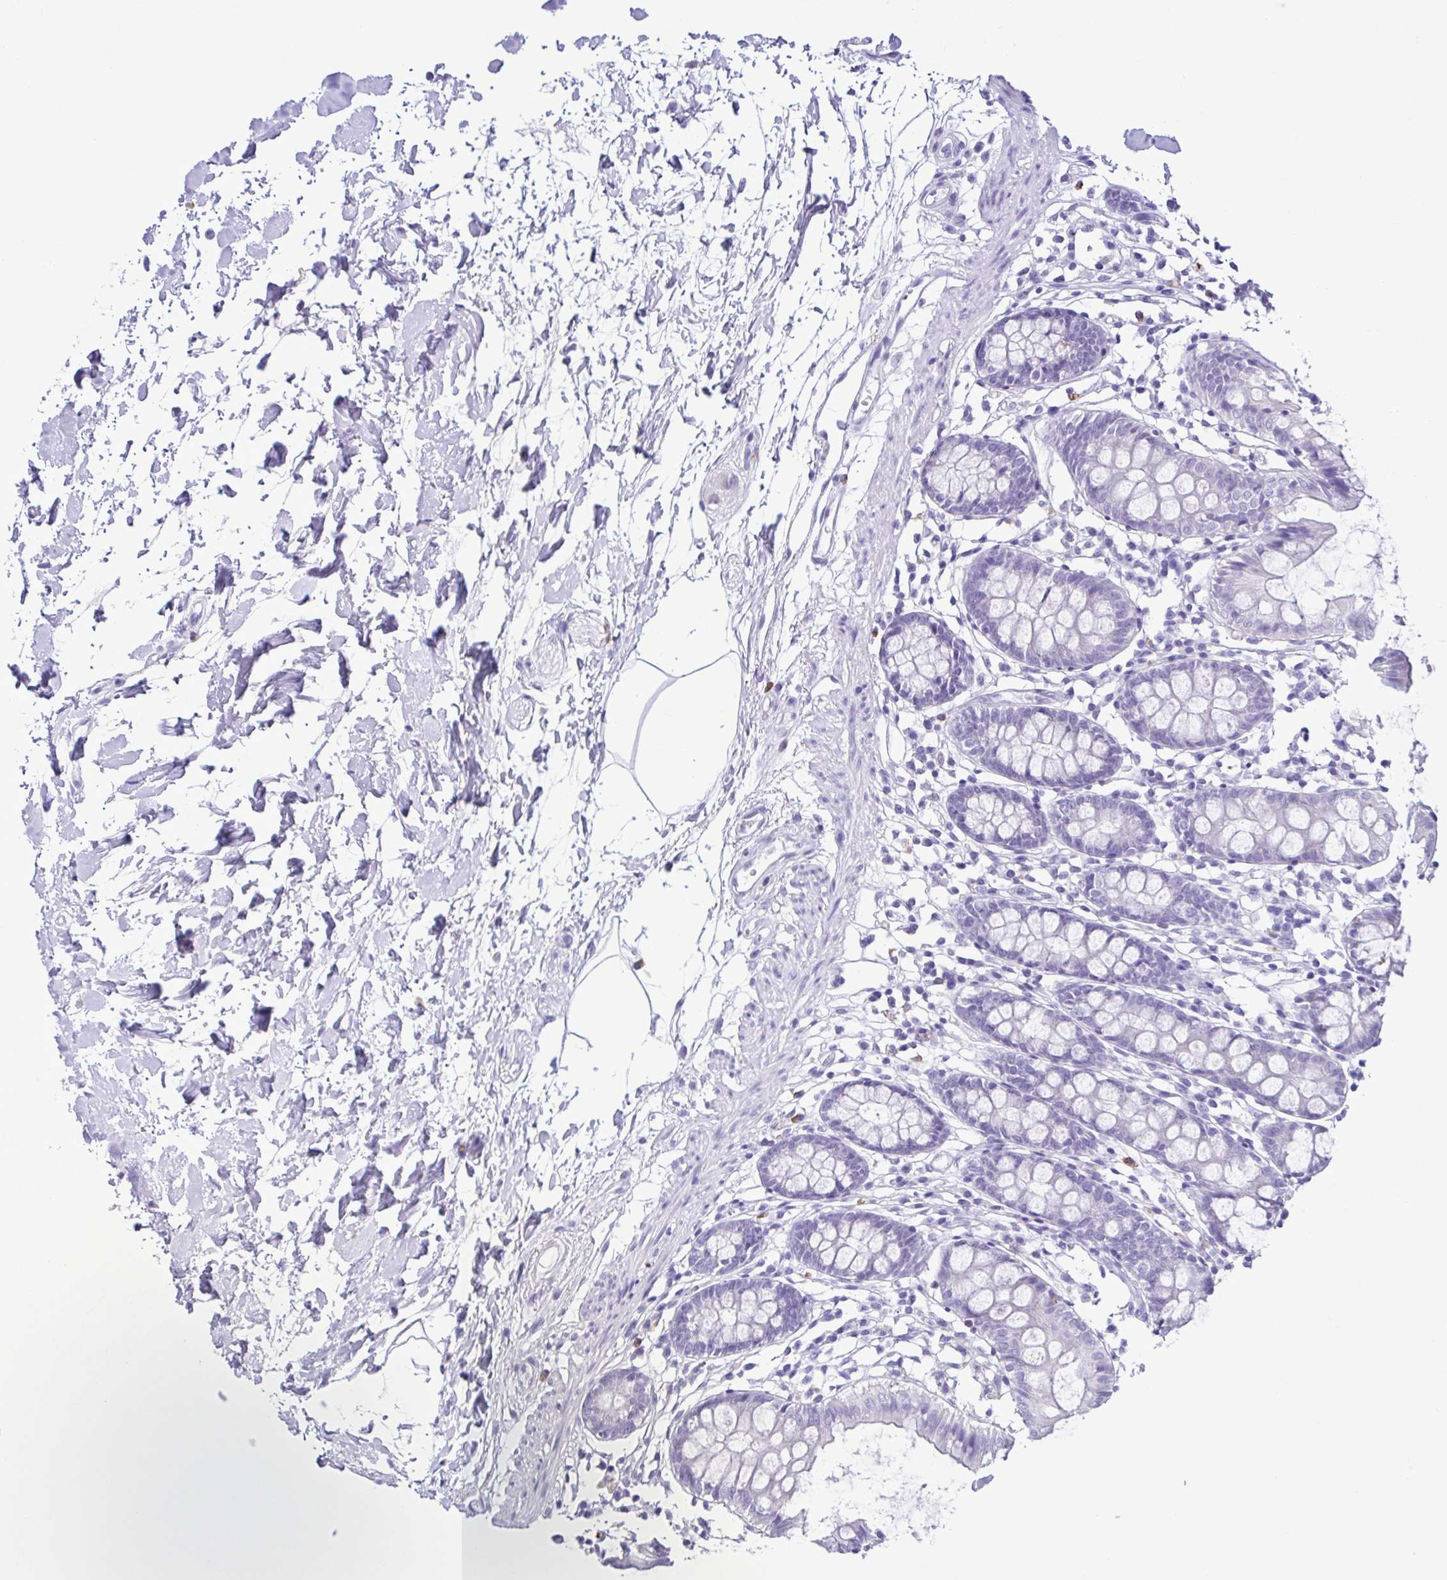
{"staining": {"intensity": "negative", "quantity": "none", "location": "none"}, "tissue": "colon", "cell_type": "Endothelial cells", "image_type": "normal", "snomed": [{"axis": "morphology", "description": "Normal tissue, NOS"}, {"axis": "topography", "description": "Colon"}], "caption": "A high-resolution micrograph shows IHC staining of benign colon, which exhibits no significant positivity in endothelial cells. The staining was performed using DAB to visualize the protein expression in brown, while the nuclei were stained in blue with hematoxylin (Magnification: 20x).", "gene": "SPATA16", "patient": {"sex": "female", "age": 84}}